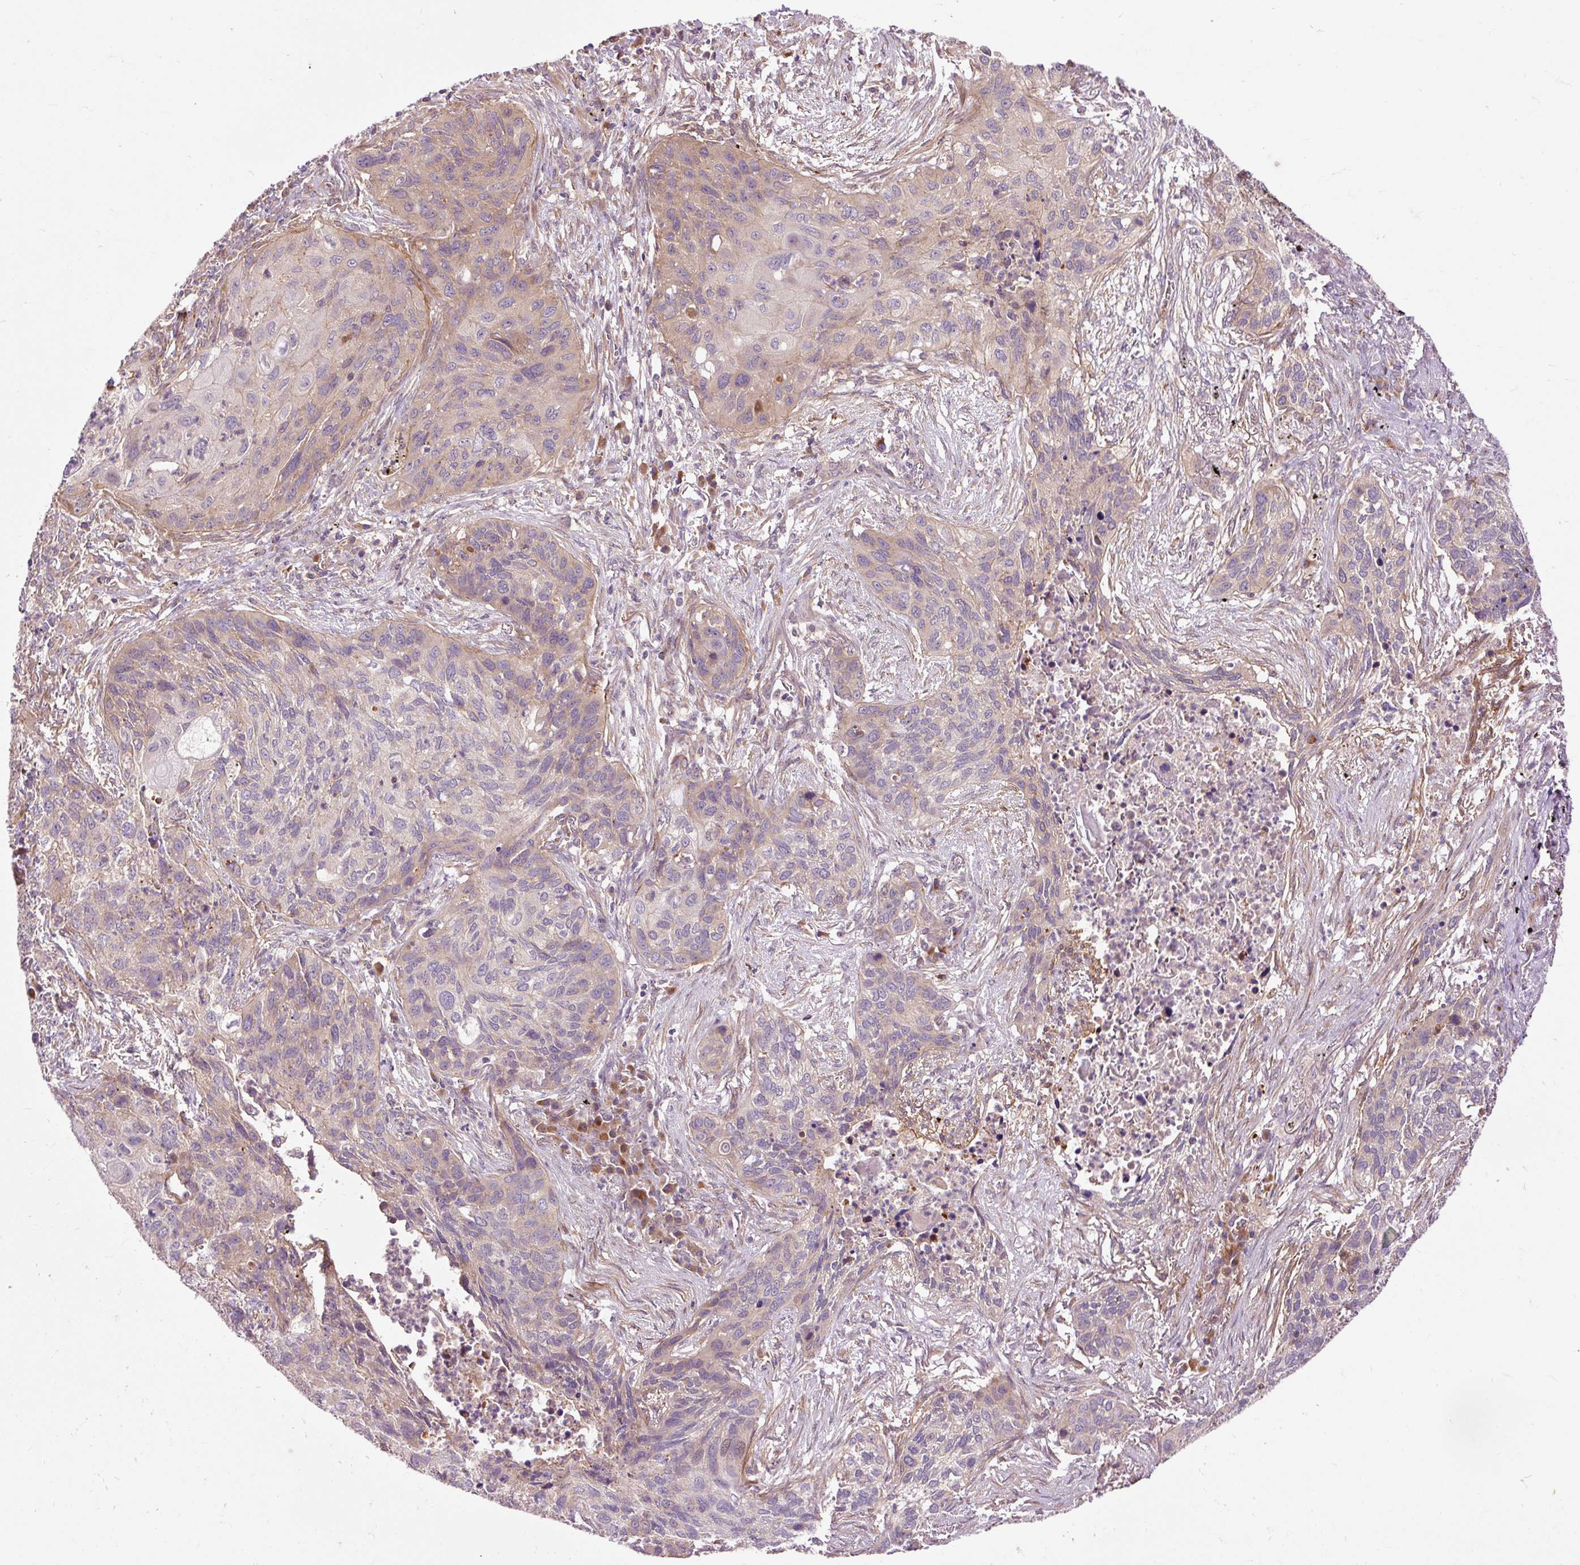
{"staining": {"intensity": "weak", "quantity": "<25%", "location": "cytoplasmic/membranous"}, "tissue": "lung cancer", "cell_type": "Tumor cells", "image_type": "cancer", "snomed": [{"axis": "morphology", "description": "Squamous cell carcinoma, NOS"}, {"axis": "topography", "description": "Lung"}], "caption": "This is an IHC histopathology image of human squamous cell carcinoma (lung). There is no expression in tumor cells.", "gene": "RIPOR3", "patient": {"sex": "female", "age": 63}}